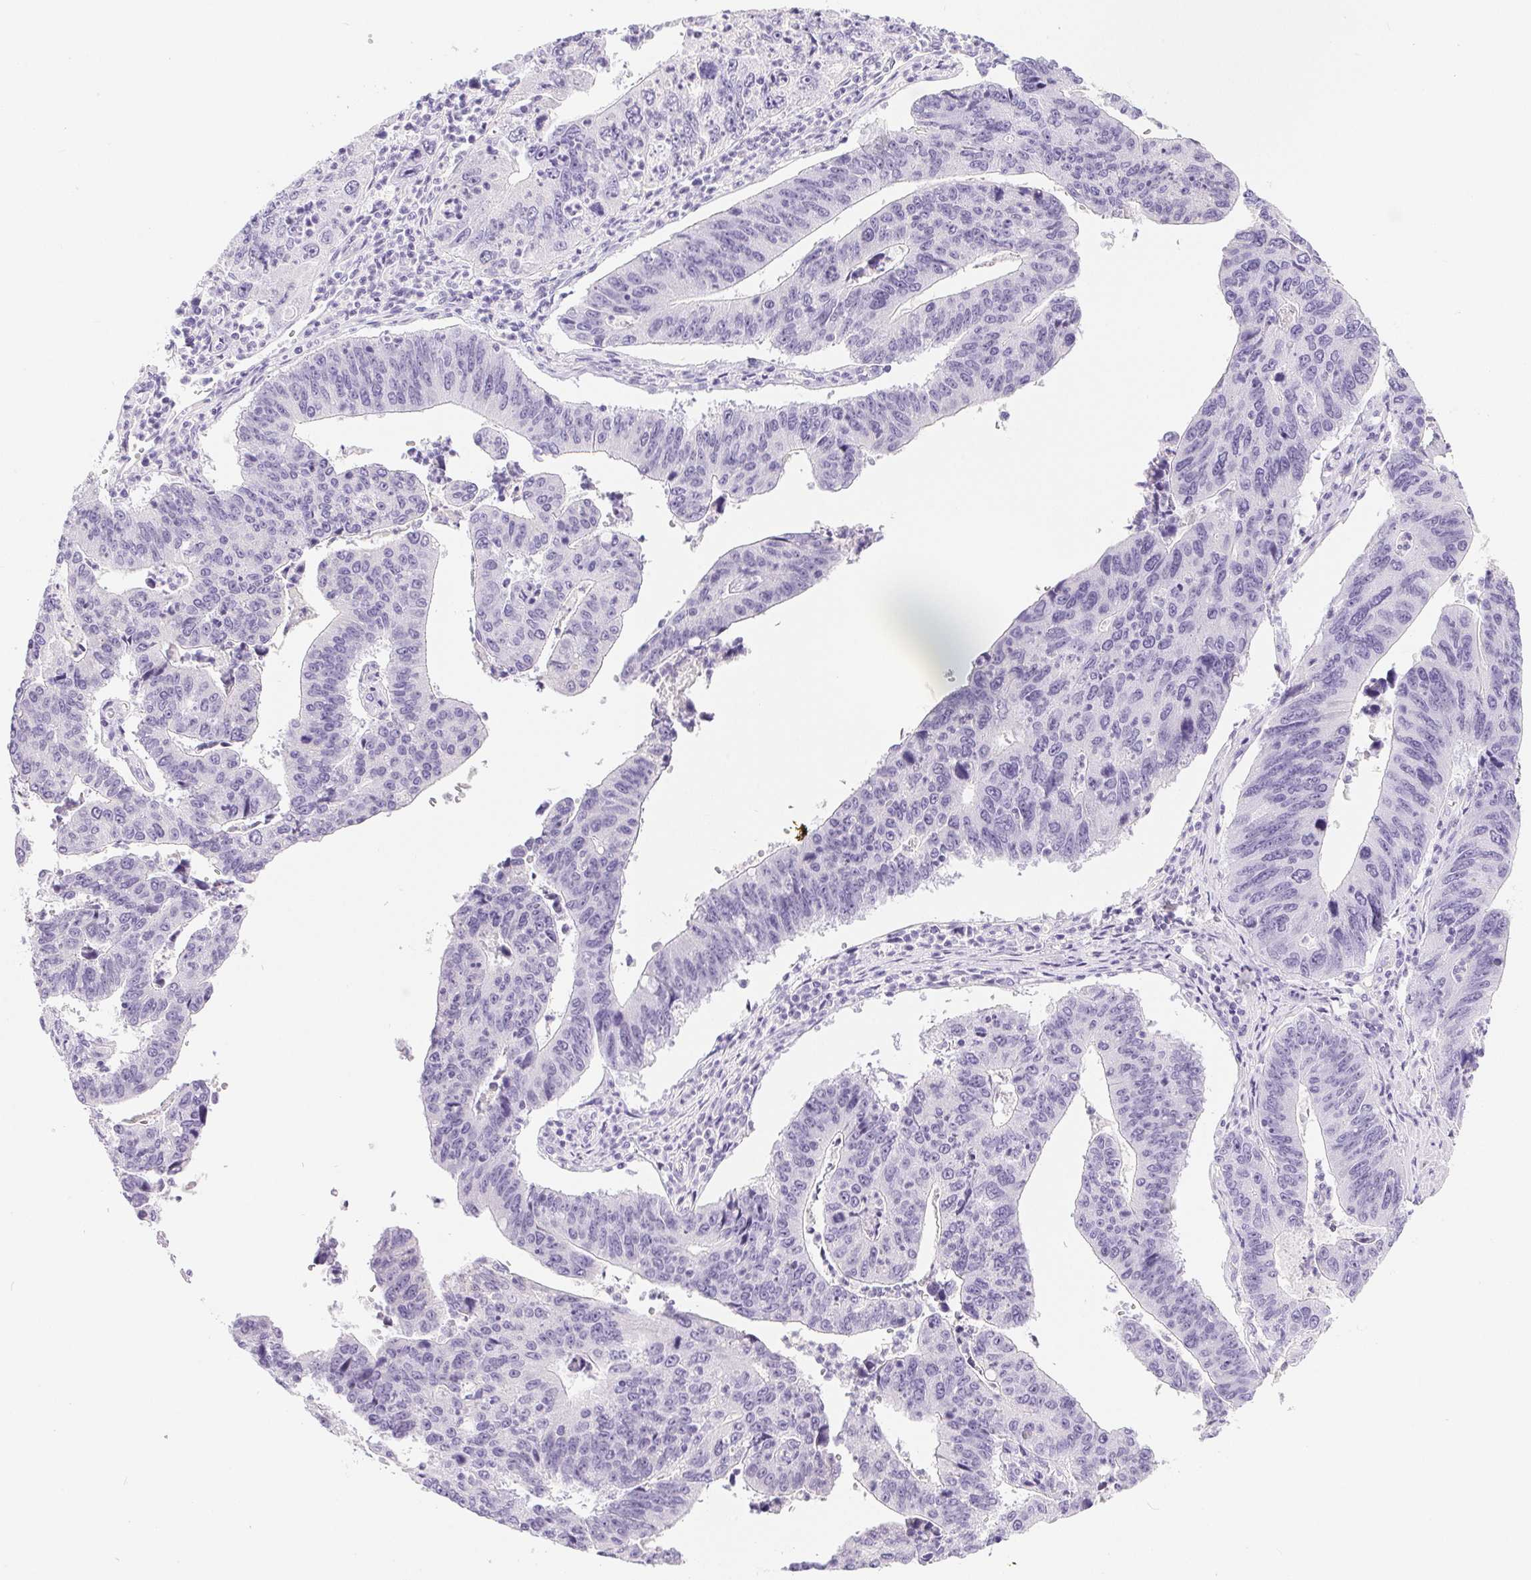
{"staining": {"intensity": "negative", "quantity": "none", "location": "none"}, "tissue": "stomach cancer", "cell_type": "Tumor cells", "image_type": "cancer", "snomed": [{"axis": "morphology", "description": "Adenocarcinoma, NOS"}, {"axis": "topography", "description": "Stomach"}], "caption": "IHC of human stomach adenocarcinoma exhibits no positivity in tumor cells.", "gene": "XDH", "patient": {"sex": "male", "age": 59}}